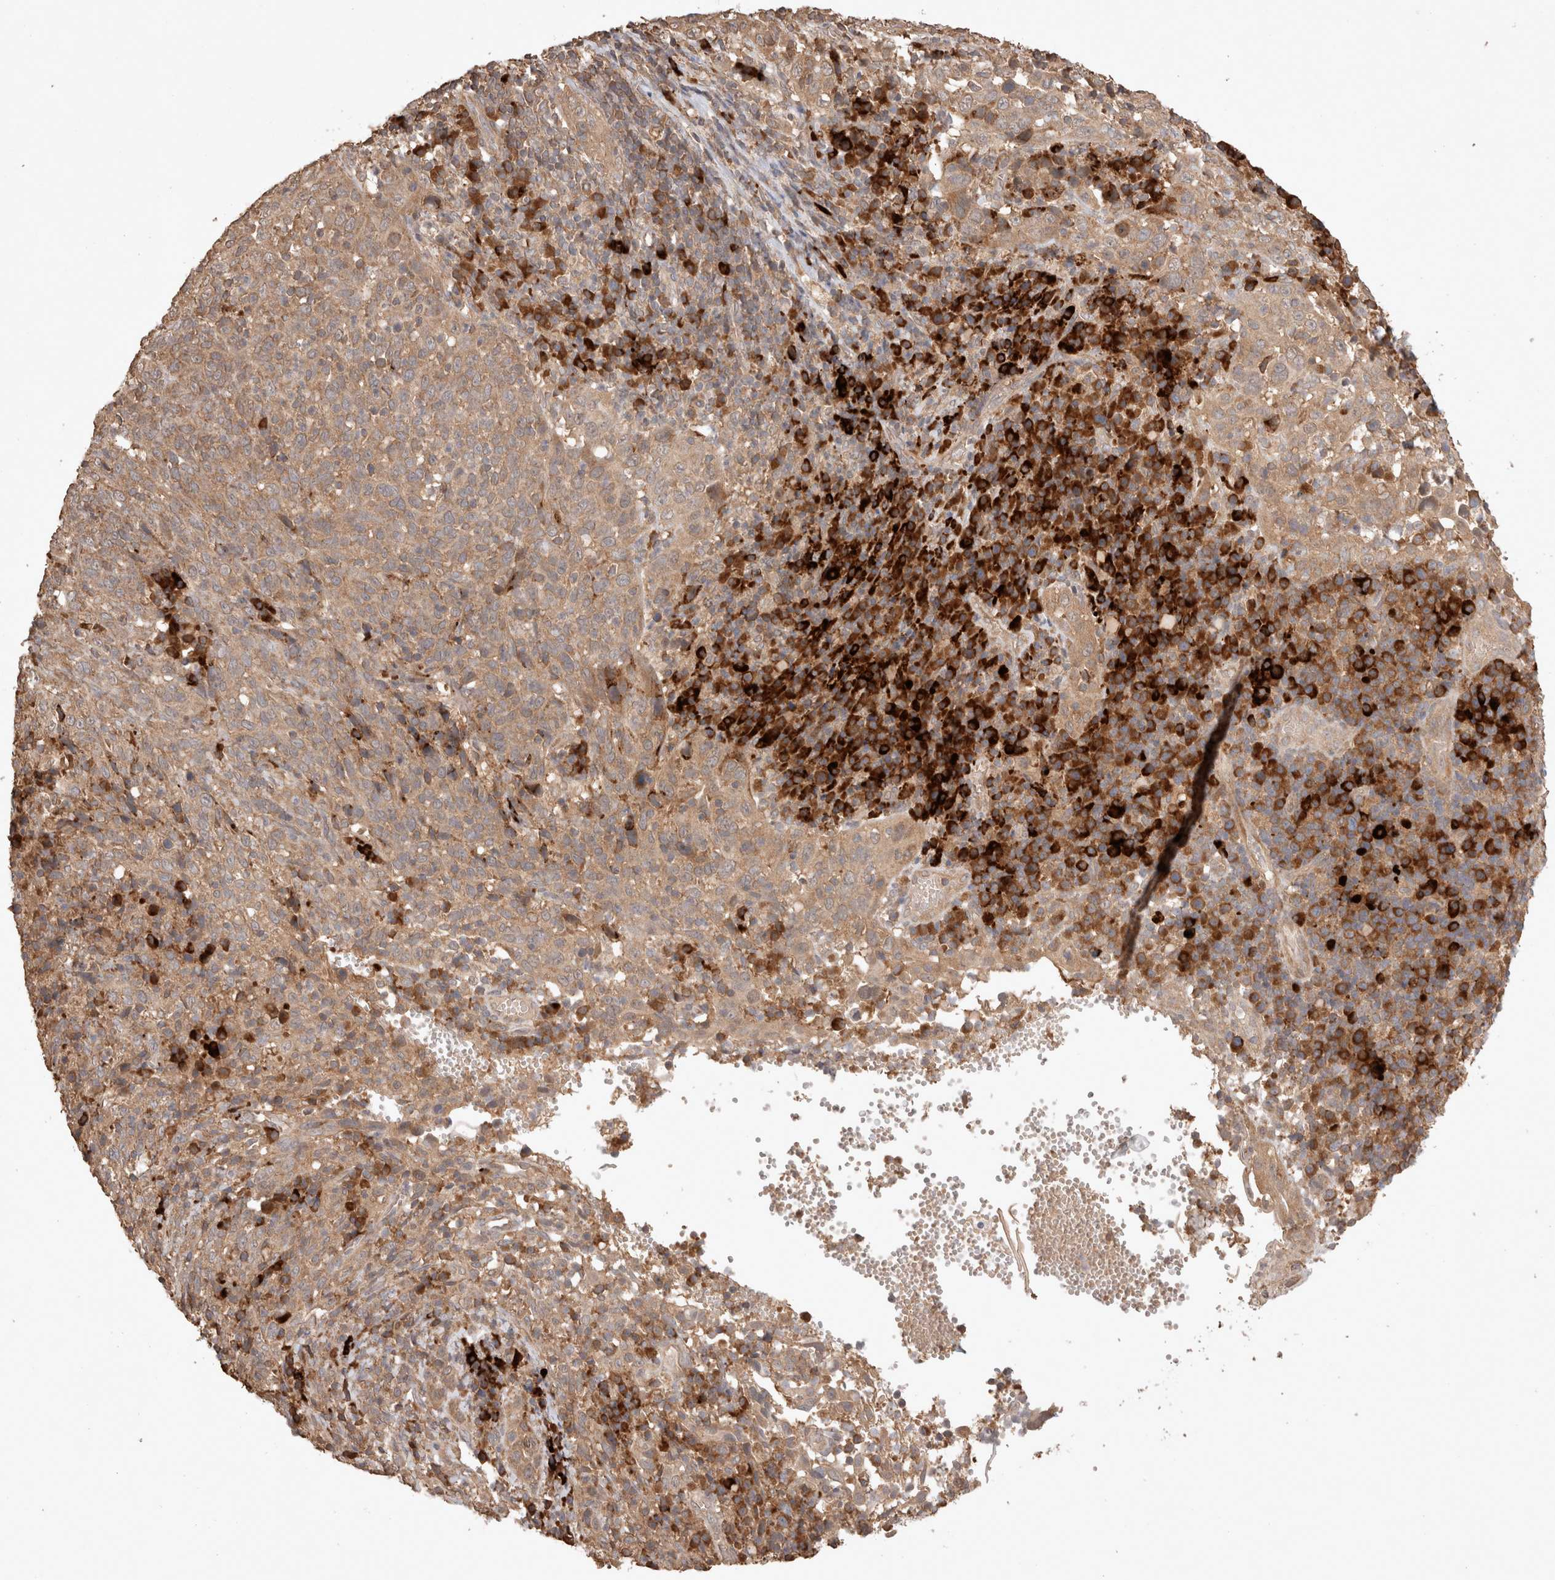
{"staining": {"intensity": "moderate", "quantity": ">75%", "location": "cytoplasmic/membranous"}, "tissue": "cervical cancer", "cell_type": "Tumor cells", "image_type": "cancer", "snomed": [{"axis": "morphology", "description": "Squamous cell carcinoma, NOS"}, {"axis": "topography", "description": "Cervix"}], "caption": "Immunohistochemical staining of cervical squamous cell carcinoma shows moderate cytoplasmic/membranous protein expression in approximately >75% of tumor cells. The protein is stained brown, and the nuclei are stained in blue (DAB IHC with brightfield microscopy, high magnification).", "gene": "HROB", "patient": {"sex": "female", "age": 46}}